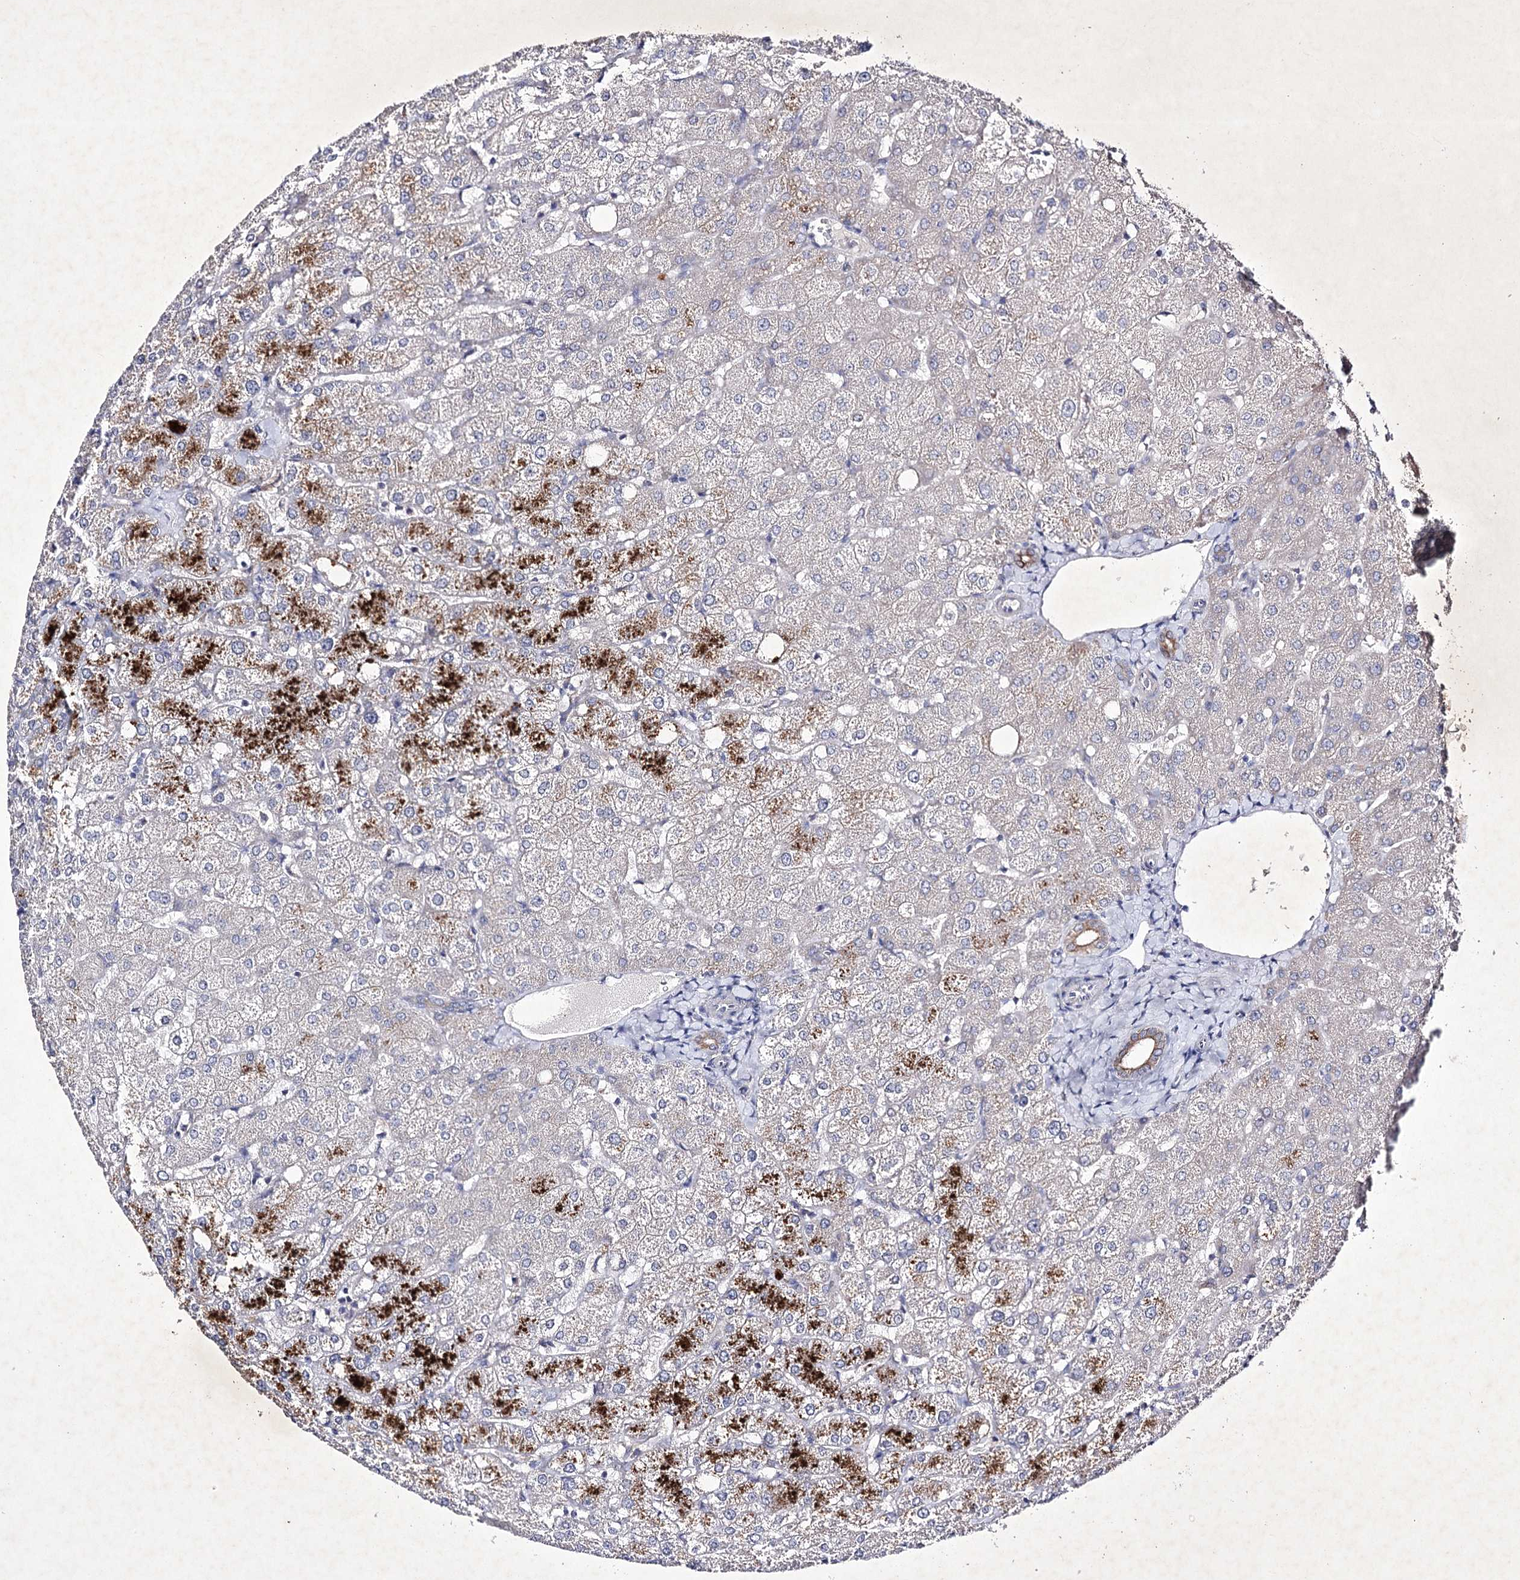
{"staining": {"intensity": "negative", "quantity": "none", "location": "none"}, "tissue": "liver", "cell_type": "Cholangiocytes", "image_type": "normal", "snomed": [{"axis": "morphology", "description": "Normal tissue, NOS"}, {"axis": "topography", "description": "Liver"}], "caption": "The immunohistochemistry (IHC) photomicrograph has no significant positivity in cholangiocytes of liver. The staining was performed using DAB to visualize the protein expression in brown, while the nuclei were stained in blue with hematoxylin (Magnification: 20x).", "gene": "COX15", "patient": {"sex": "female", "age": 54}}